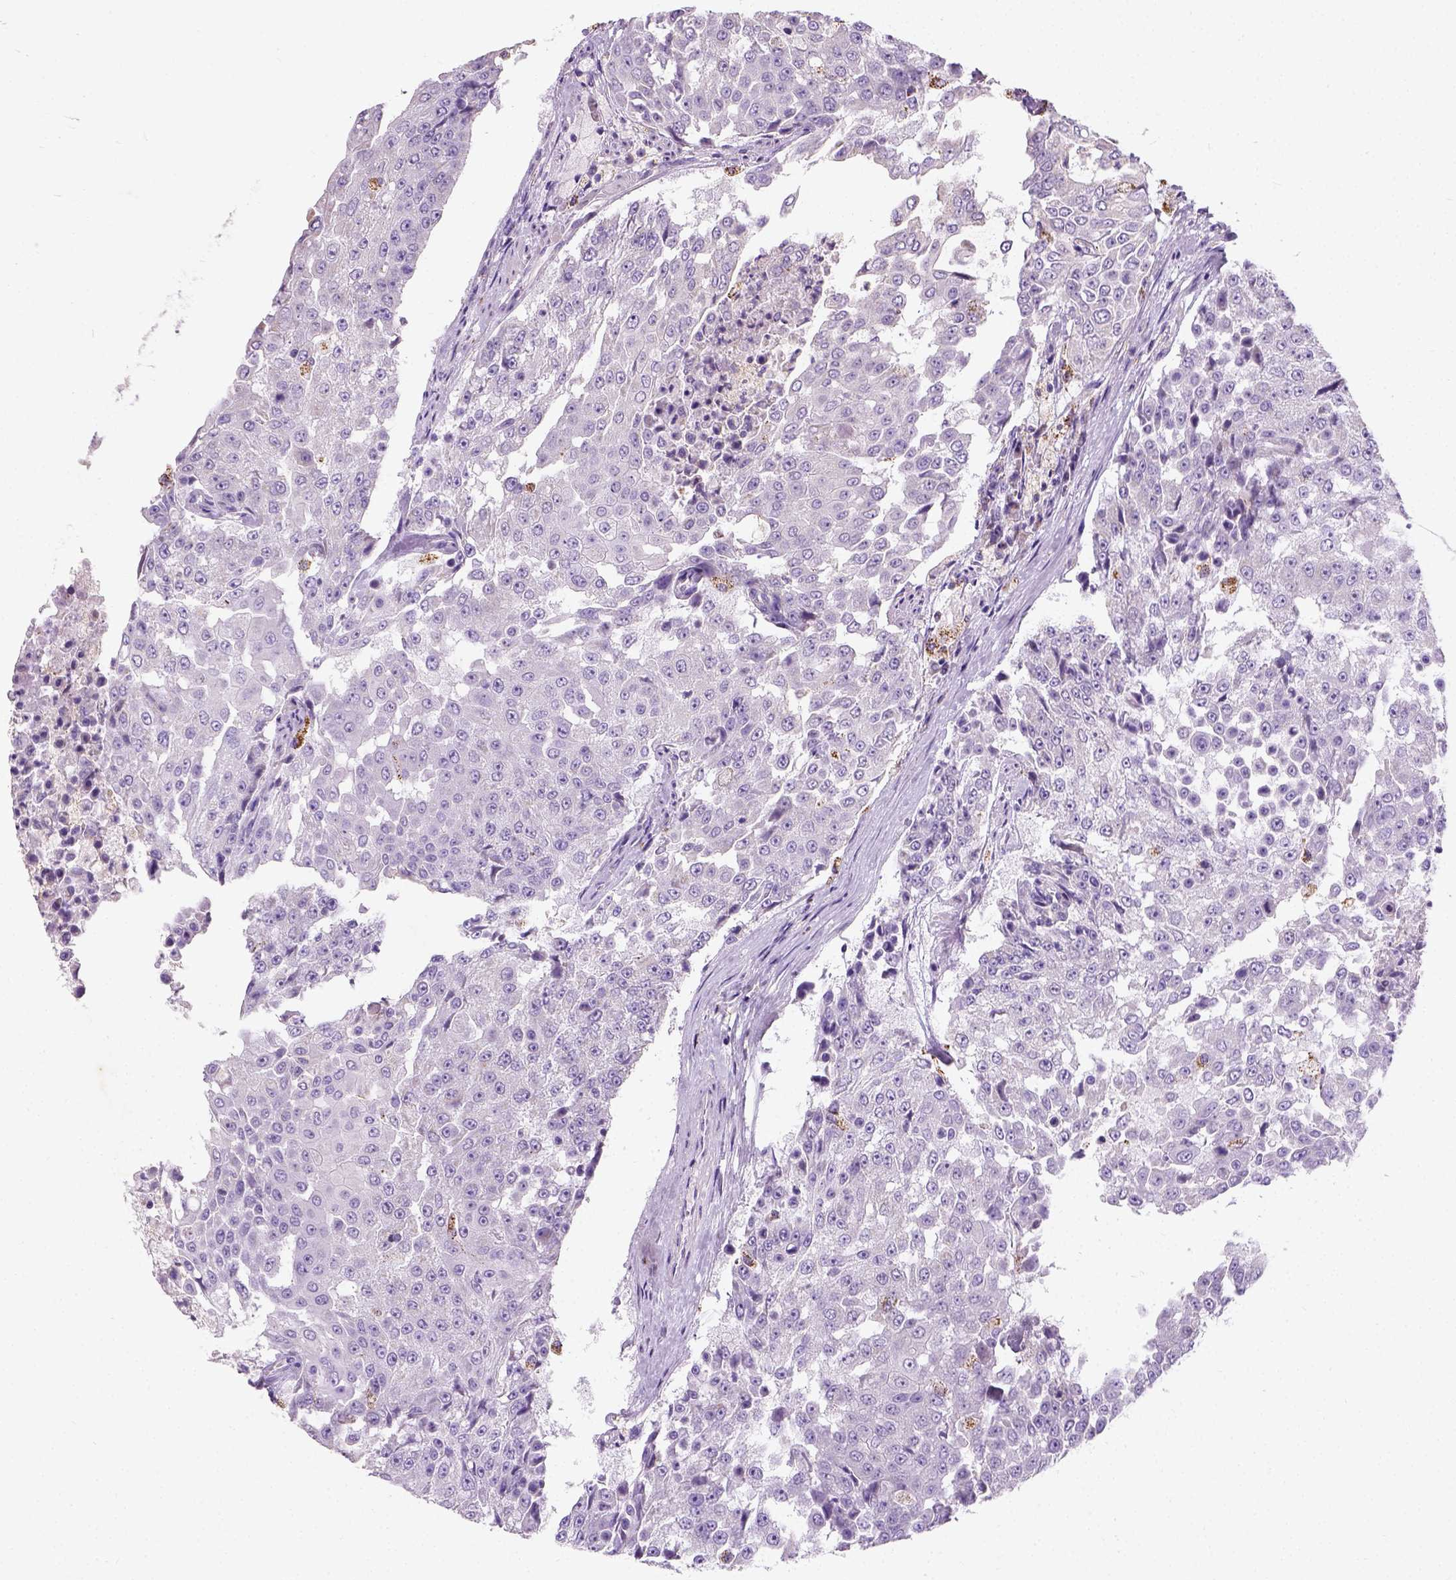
{"staining": {"intensity": "negative", "quantity": "none", "location": "none"}, "tissue": "urothelial cancer", "cell_type": "Tumor cells", "image_type": "cancer", "snomed": [{"axis": "morphology", "description": "Urothelial carcinoma, High grade"}, {"axis": "topography", "description": "Urinary bladder"}], "caption": "Immunohistochemical staining of high-grade urothelial carcinoma exhibits no significant staining in tumor cells.", "gene": "CHODL", "patient": {"sex": "female", "age": 63}}